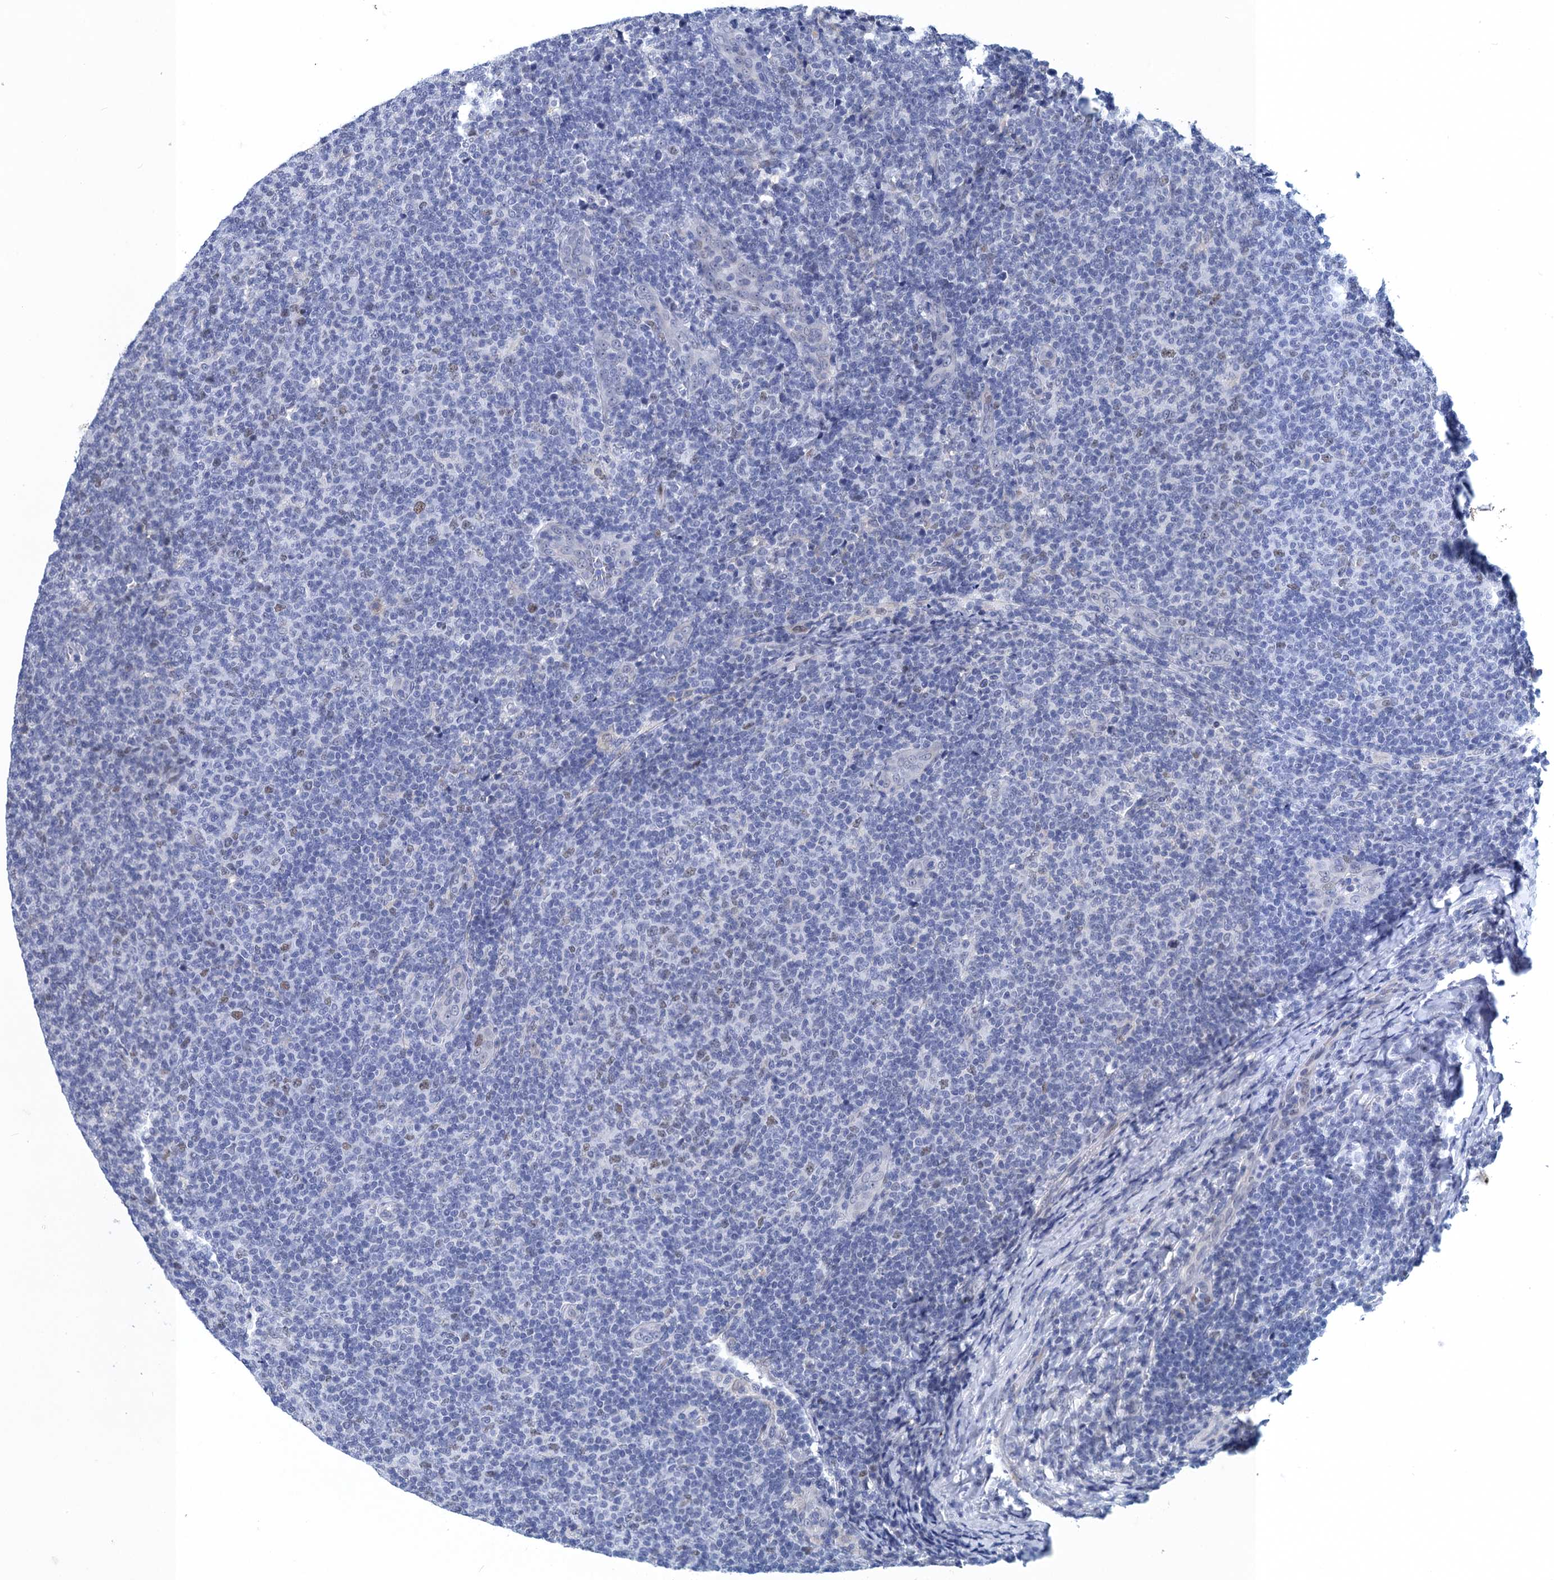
{"staining": {"intensity": "negative", "quantity": "none", "location": "none"}, "tissue": "lymphoma", "cell_type": "Tumor cells", "image_type": "cancer", "snomed": [{"axis": "morphology", "description": "Malignant lymphoma, non-Hodgkin's type, Low grade"}, {"axis": "topography", "description": "Lymph node"}], "caption": "Immunohistochemical staining of lymphoma exhibits no significant positivity in tumor cells.", "gene": "GINS3", "patient": {"sex": "male", "age": 66}}